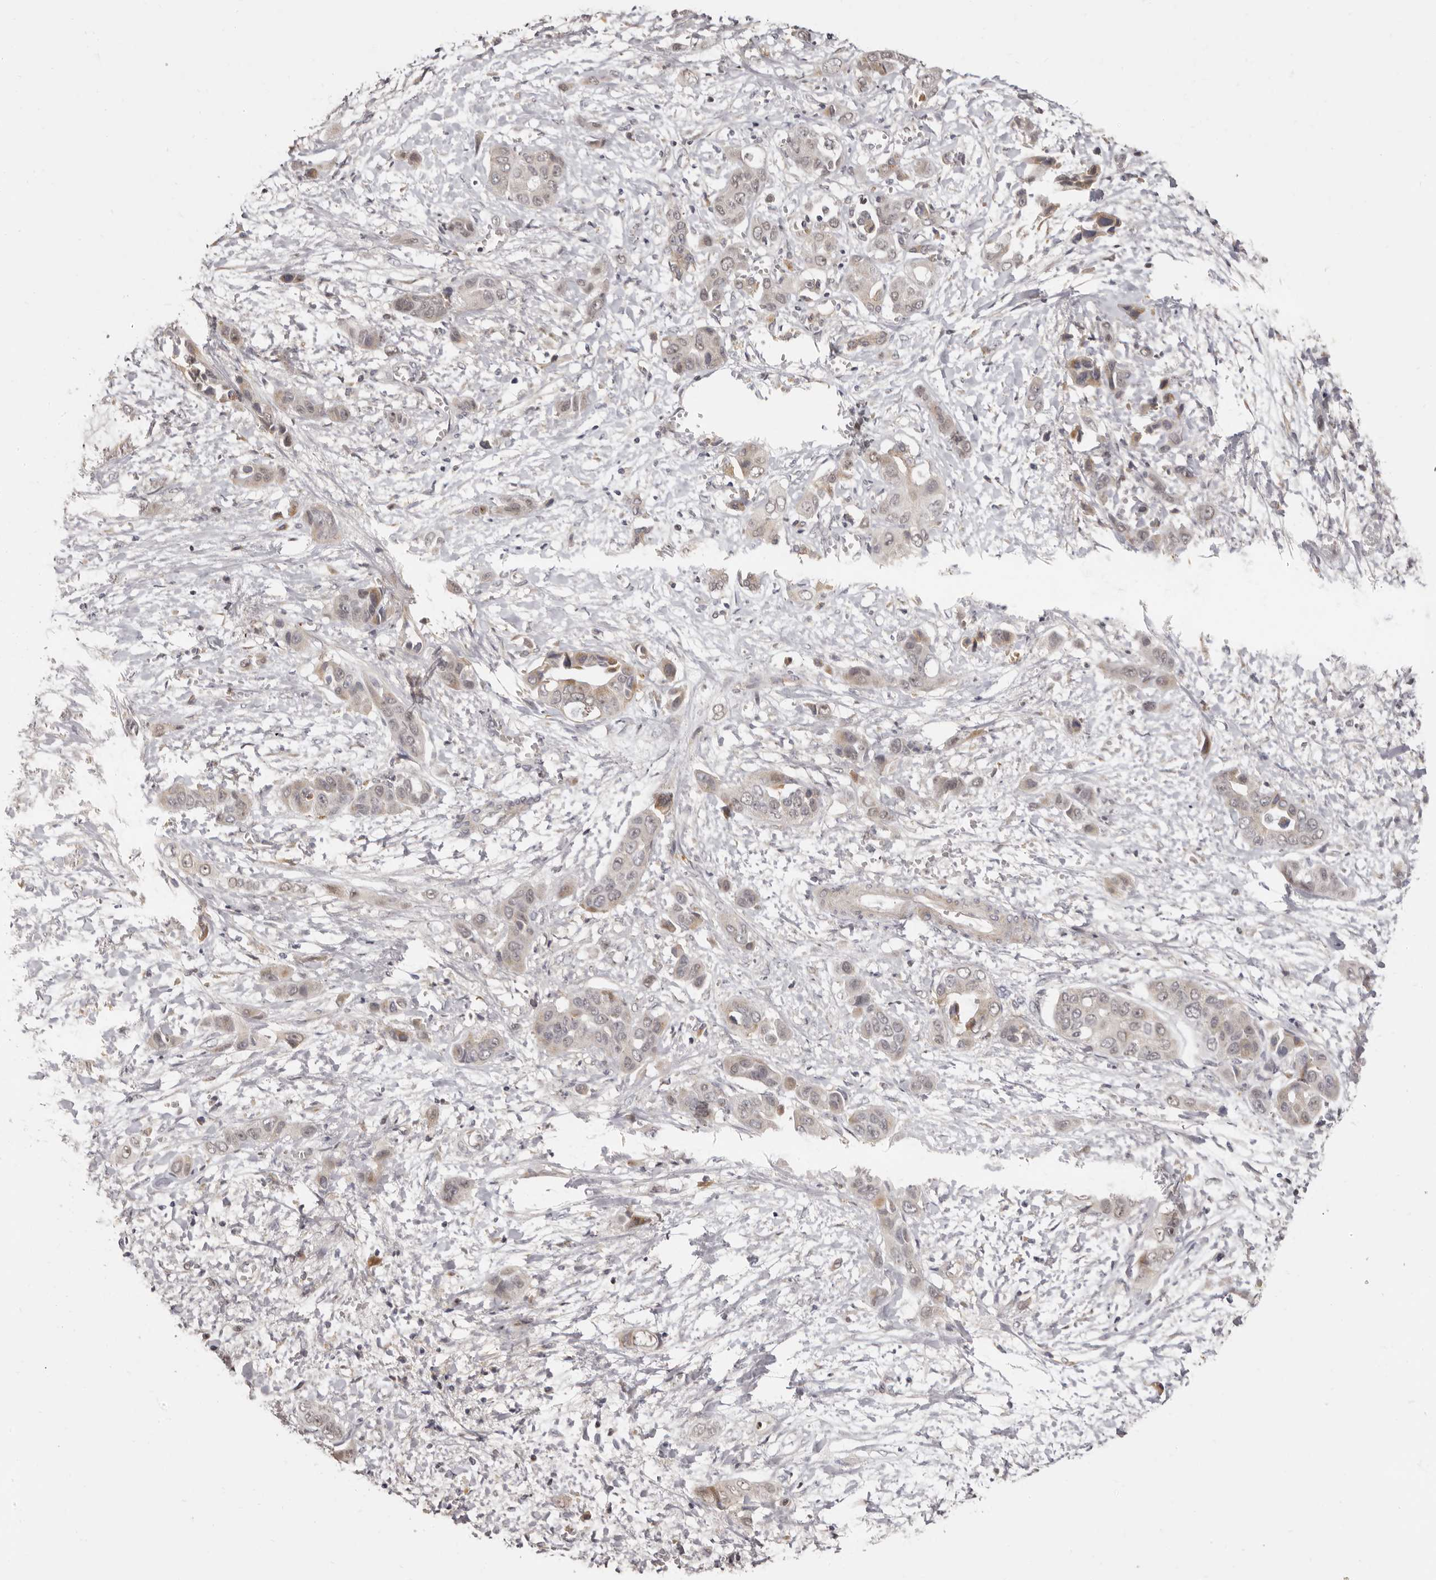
{"staining": {"intensity": "weak", "quantity": "<25%", "location": "cytoplasmic/membranous"}, "tissue": "liver cancer", "cell_type": "Tumor cells", "image_type": "cancer", "snomed": [{"axis": "morphology", "description": "Cholangiocarcinoma"}, {"axis": "topography", "description": "Liver"}], "caption": "Immunohistochemistry histopathology image of liver cancer (cholangiocarcinoma) stained for a protein (brown), which shows no positivity in tumor cells.", "gene": "ZNF326", "patient": {"sex": "female", "age": 52}}